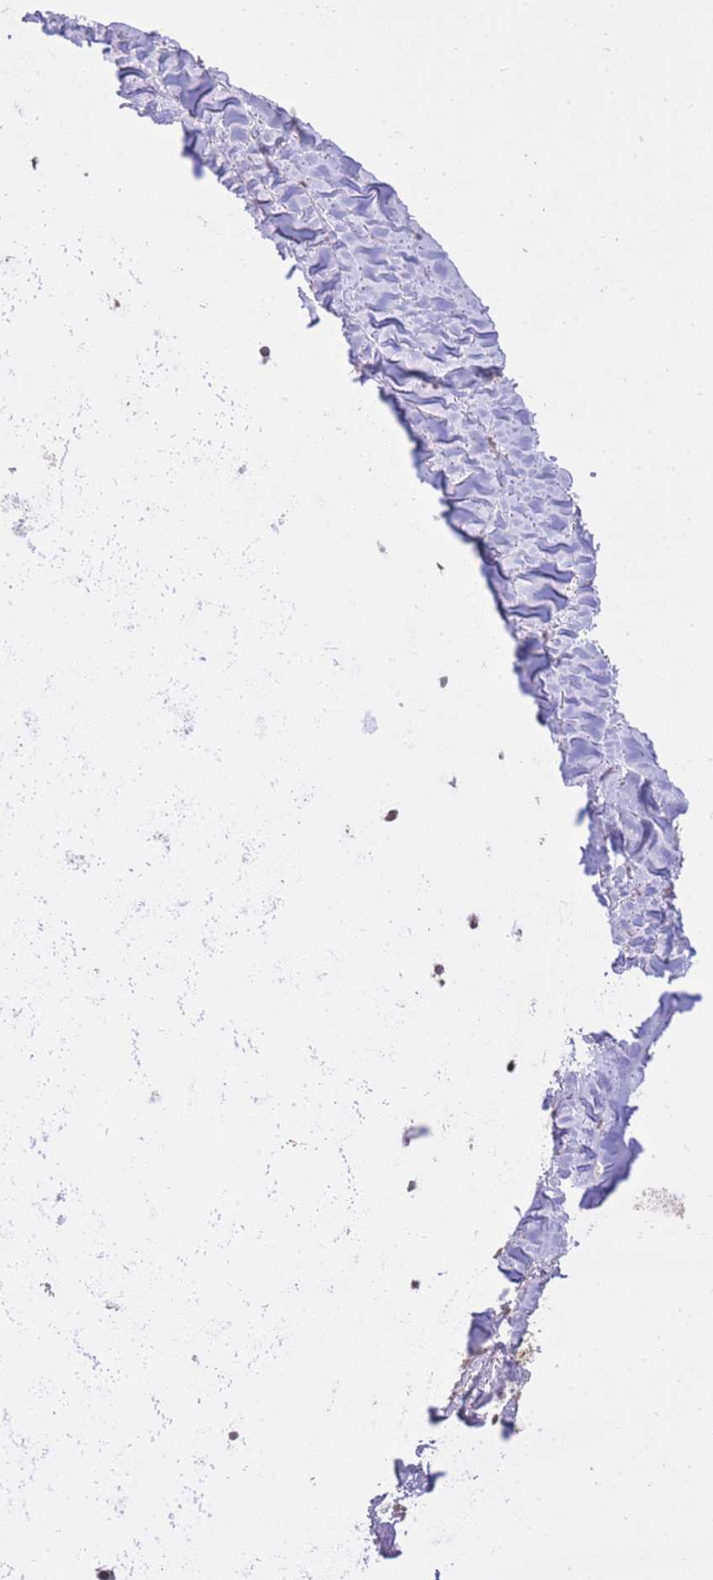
{"staining": {"intensity": "negative", "quantity": "none", "location": "none"}, "tissue": "adipose tissue", "cell_type": "Adipocytes", "image_type": "normal", "snomed": [{"axis": "morphology", "description": "Normal tissue, NOS"}, {"axis": "topography", "description": "Cartilage tissue"}, {"axis": "topography", "description": "Bronchus"}], "caption": "A high-resolution photomicrograph shows immunohistochemistry staining of unremarkable adipose tissue, which demonstrates no significant expression in adipocytes. Brightfield microscopy of IHC stained with DAB (3,3'-diaminobenzidine) (brown) and hematoxylin (blue), captured at high magnification.", "gene": "ELOA2", "patient": {"sex": "female", "age": 72}}